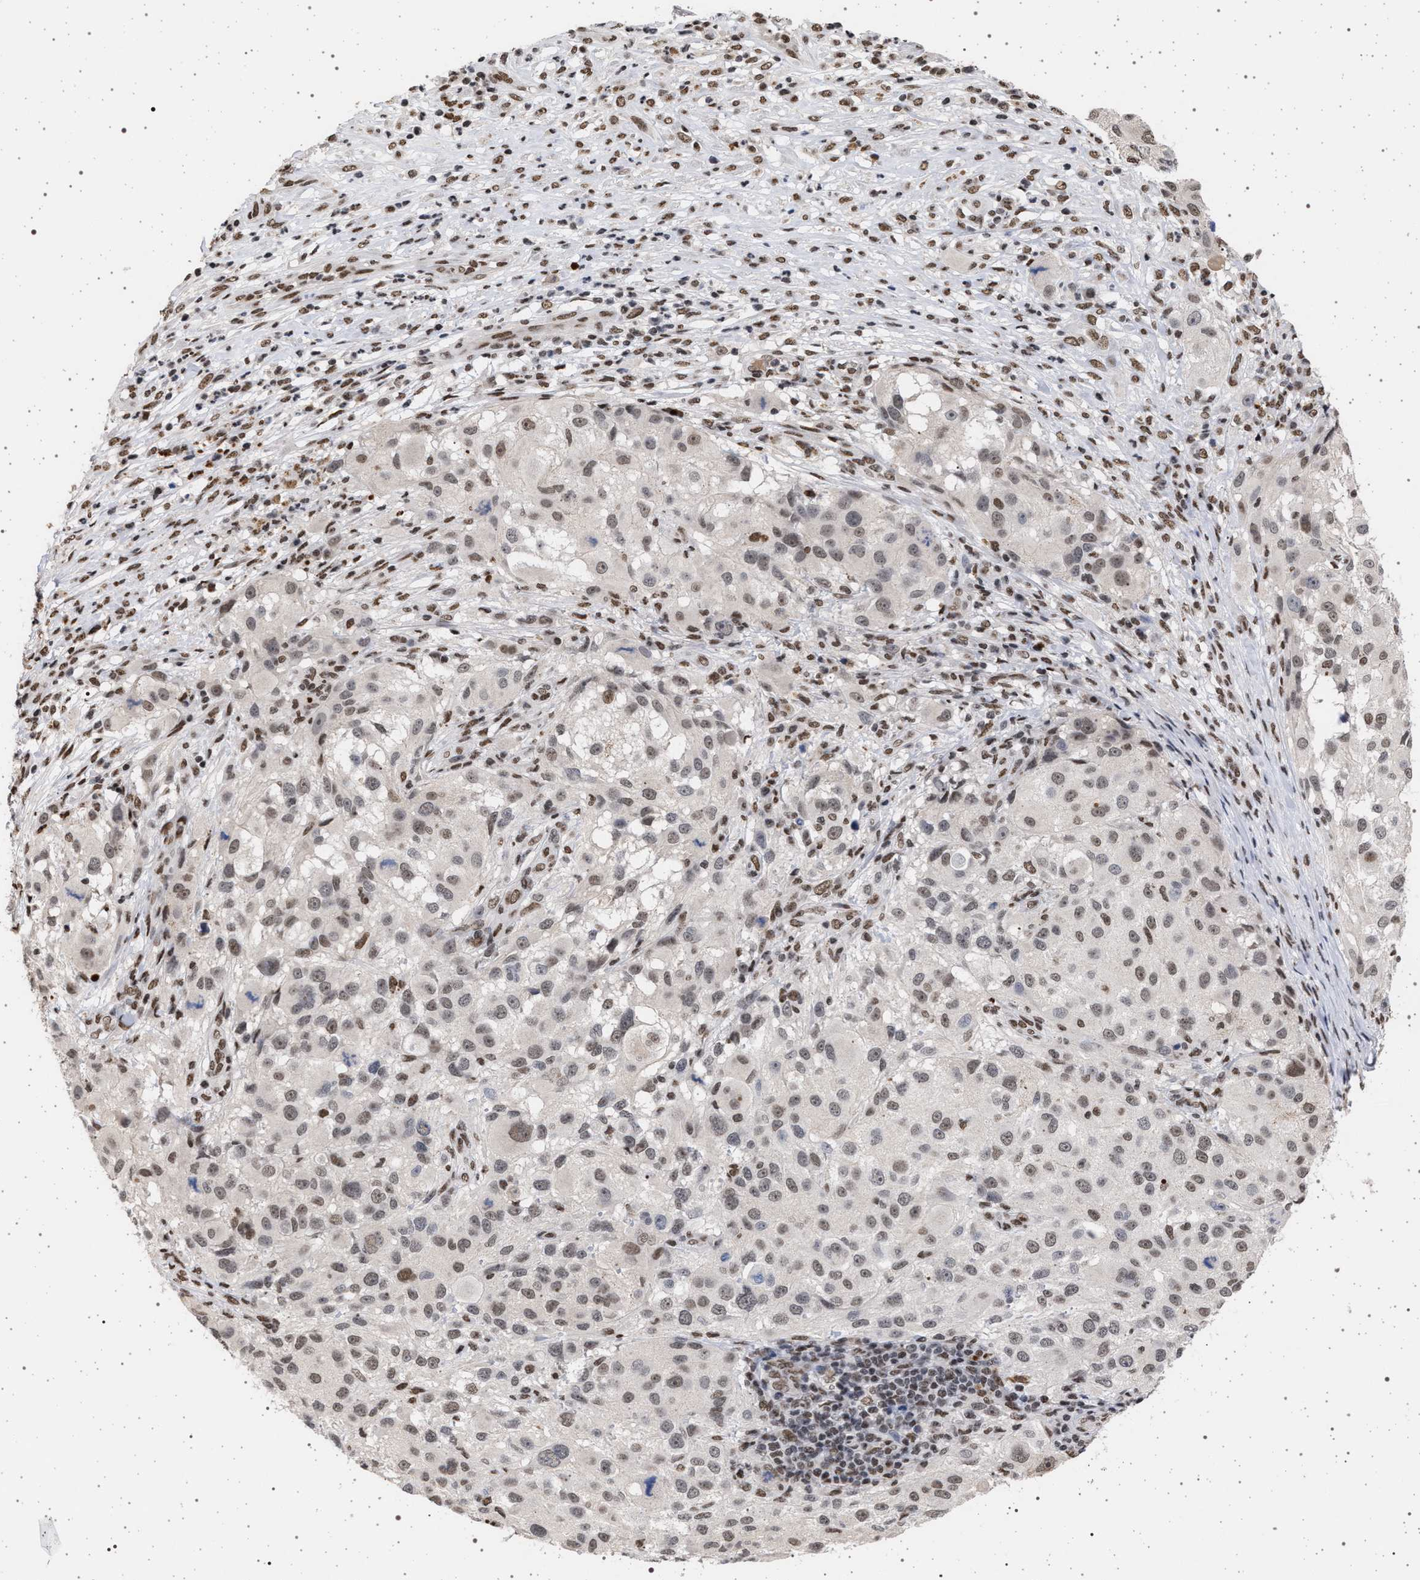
{"staining": {"intensity": "weak", "quantity": "25%-75%", "location": "nuclear"}, "tissue": "melanoma", "cell_type": "Tumor cells", "image_type": "cancer", "snomed": [{"axis": "morphology", "description": "Necrosis, NOS"}, {"axis": "morphology", "description": "Malignant melanoma, NOS"}, {"axis": "topography", "description": "Skin"}], "caption": "The micrograph exhibits immunohistochemical staining of malignant melanoma. There is weak nuclear positivity is seen in about 25%-75% of tumor cells.", "gene": "PHF12", "patient": {"sex": "female", "age": 87}}